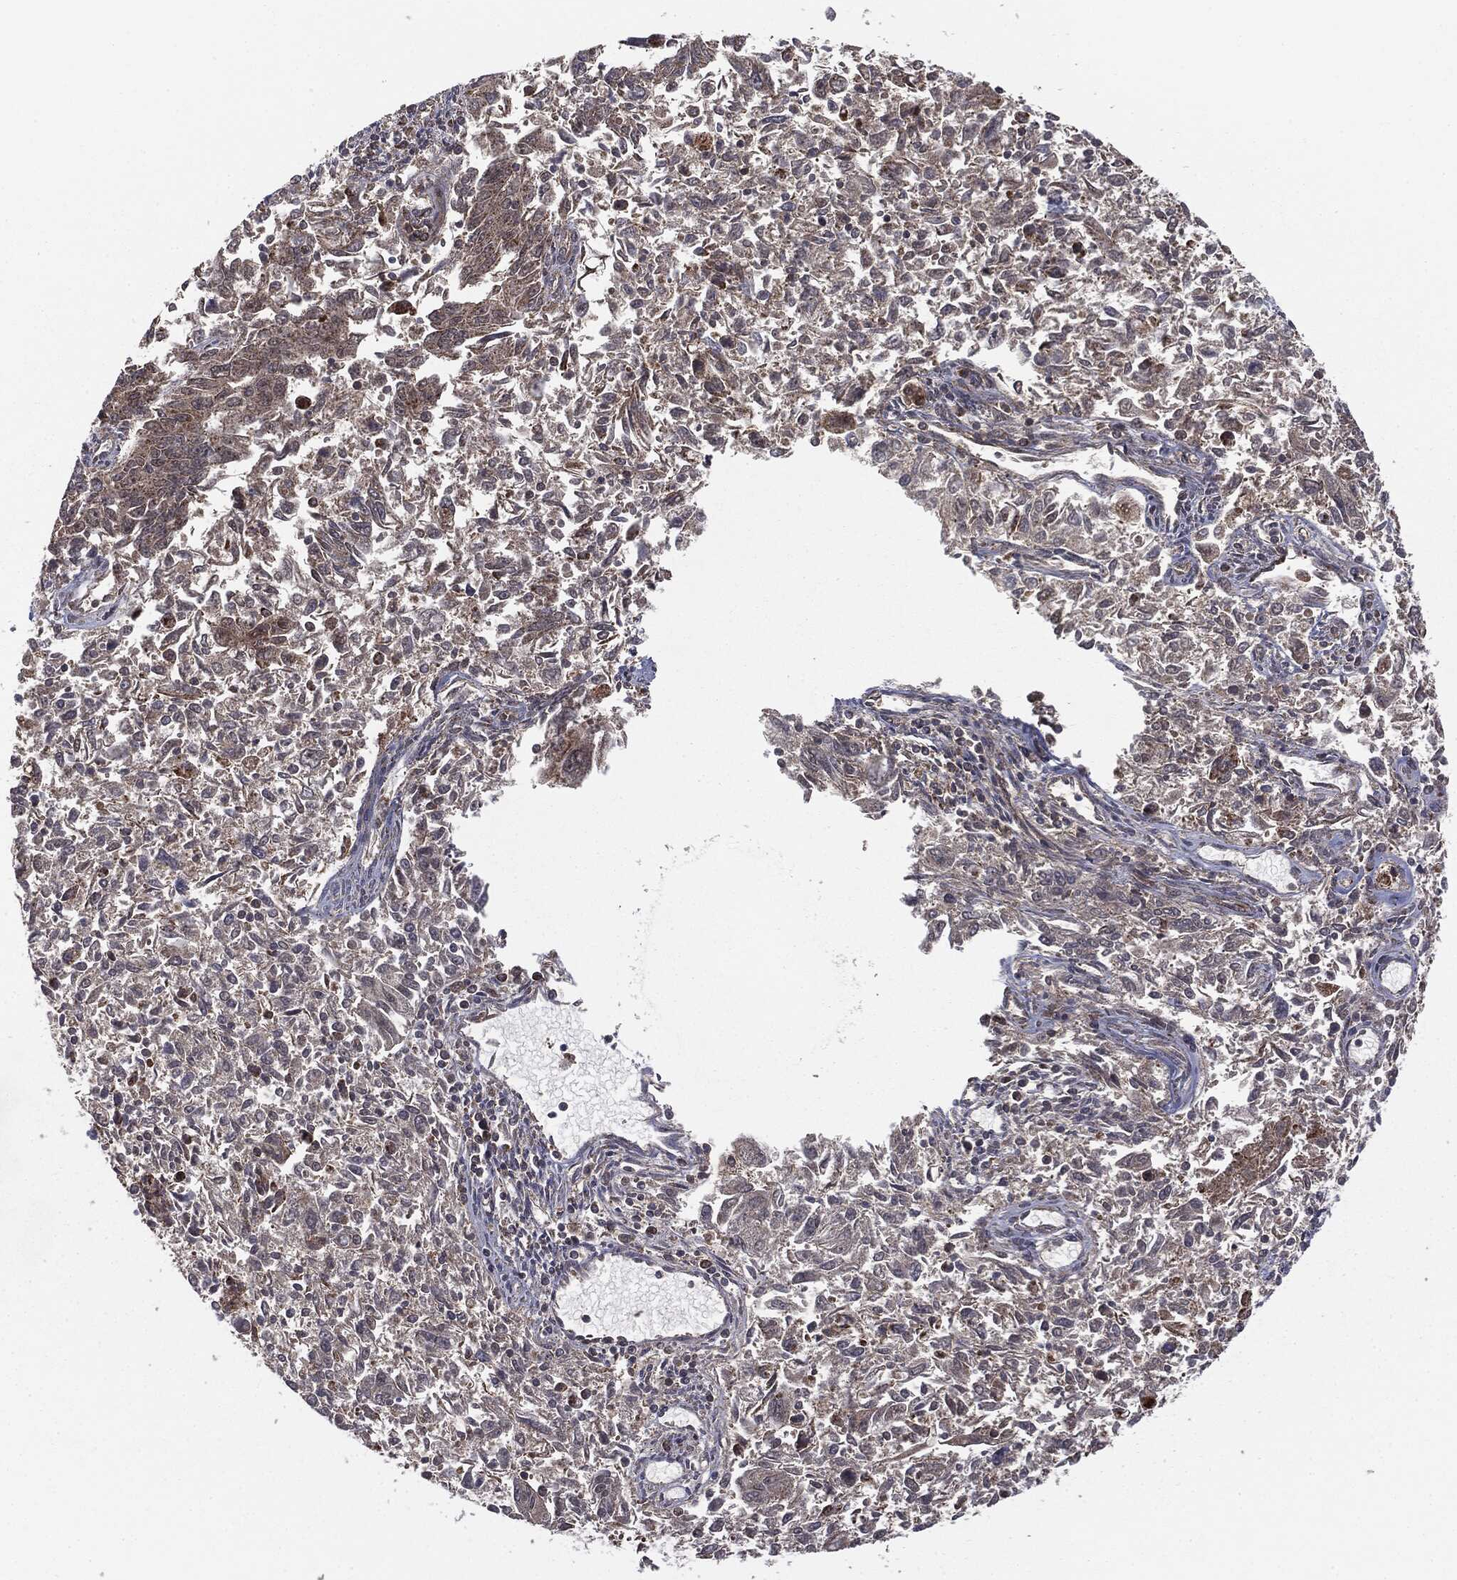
{"staining": {"intensity": "weak", "quantity": "<25%", "location": "cytoplasmic/membranous"}, "tissue": "endometrial cancer", "cell_type": "Tumor cells", "image_type": "cancer", "snomed": [{"axis": "morphology", "description": "Adenocarcinoma, NOS"}, {"axis": "topography", "description": "Endometrium"}], "caption": "Immunohistochemistry image of endometrial adenocarcinoma stained for a protein (brown), which displays no staining in tumor cells.", "gene": "MTOR", "patient": {"sex": "female", "age": 42}}